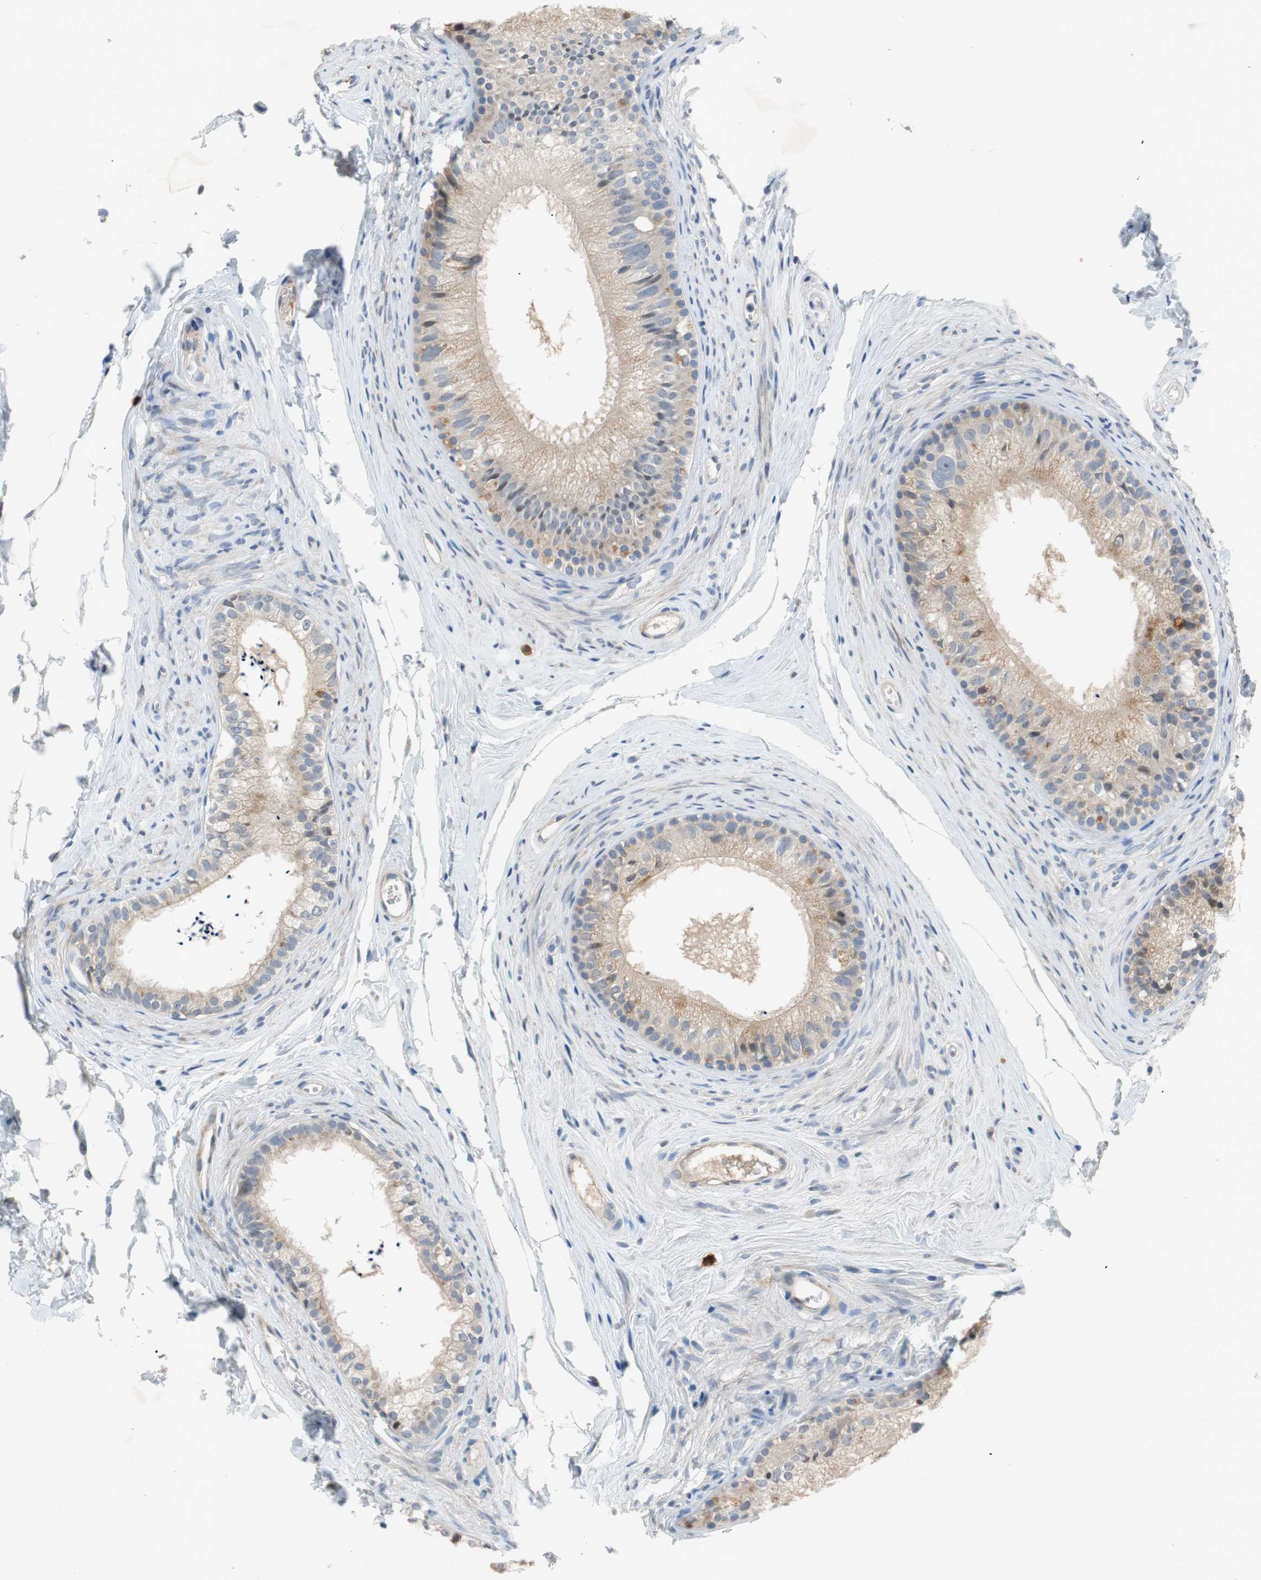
{"staining": {"intensity": "weak", "quantity": "25%-75%", "location": "cytoplasmic/membranous"}, "tissue": "epididymis", "cell_type": "Glandular cells", "image_type": "normal", "snomed": [{"axis": "morphology", "description": "Normal tissue, NOS"}, {"axis": "topography", "description": "Epididymis"}], "caption": "Immunohistochemical staining of normal human epididymis shows 25%-75% levels of weak cytoplasmic/membranous protein expression in about 25%-75% of glandular cells.", "gene": "COL12A1", "patient": {"sex": "male", "age": 56}}